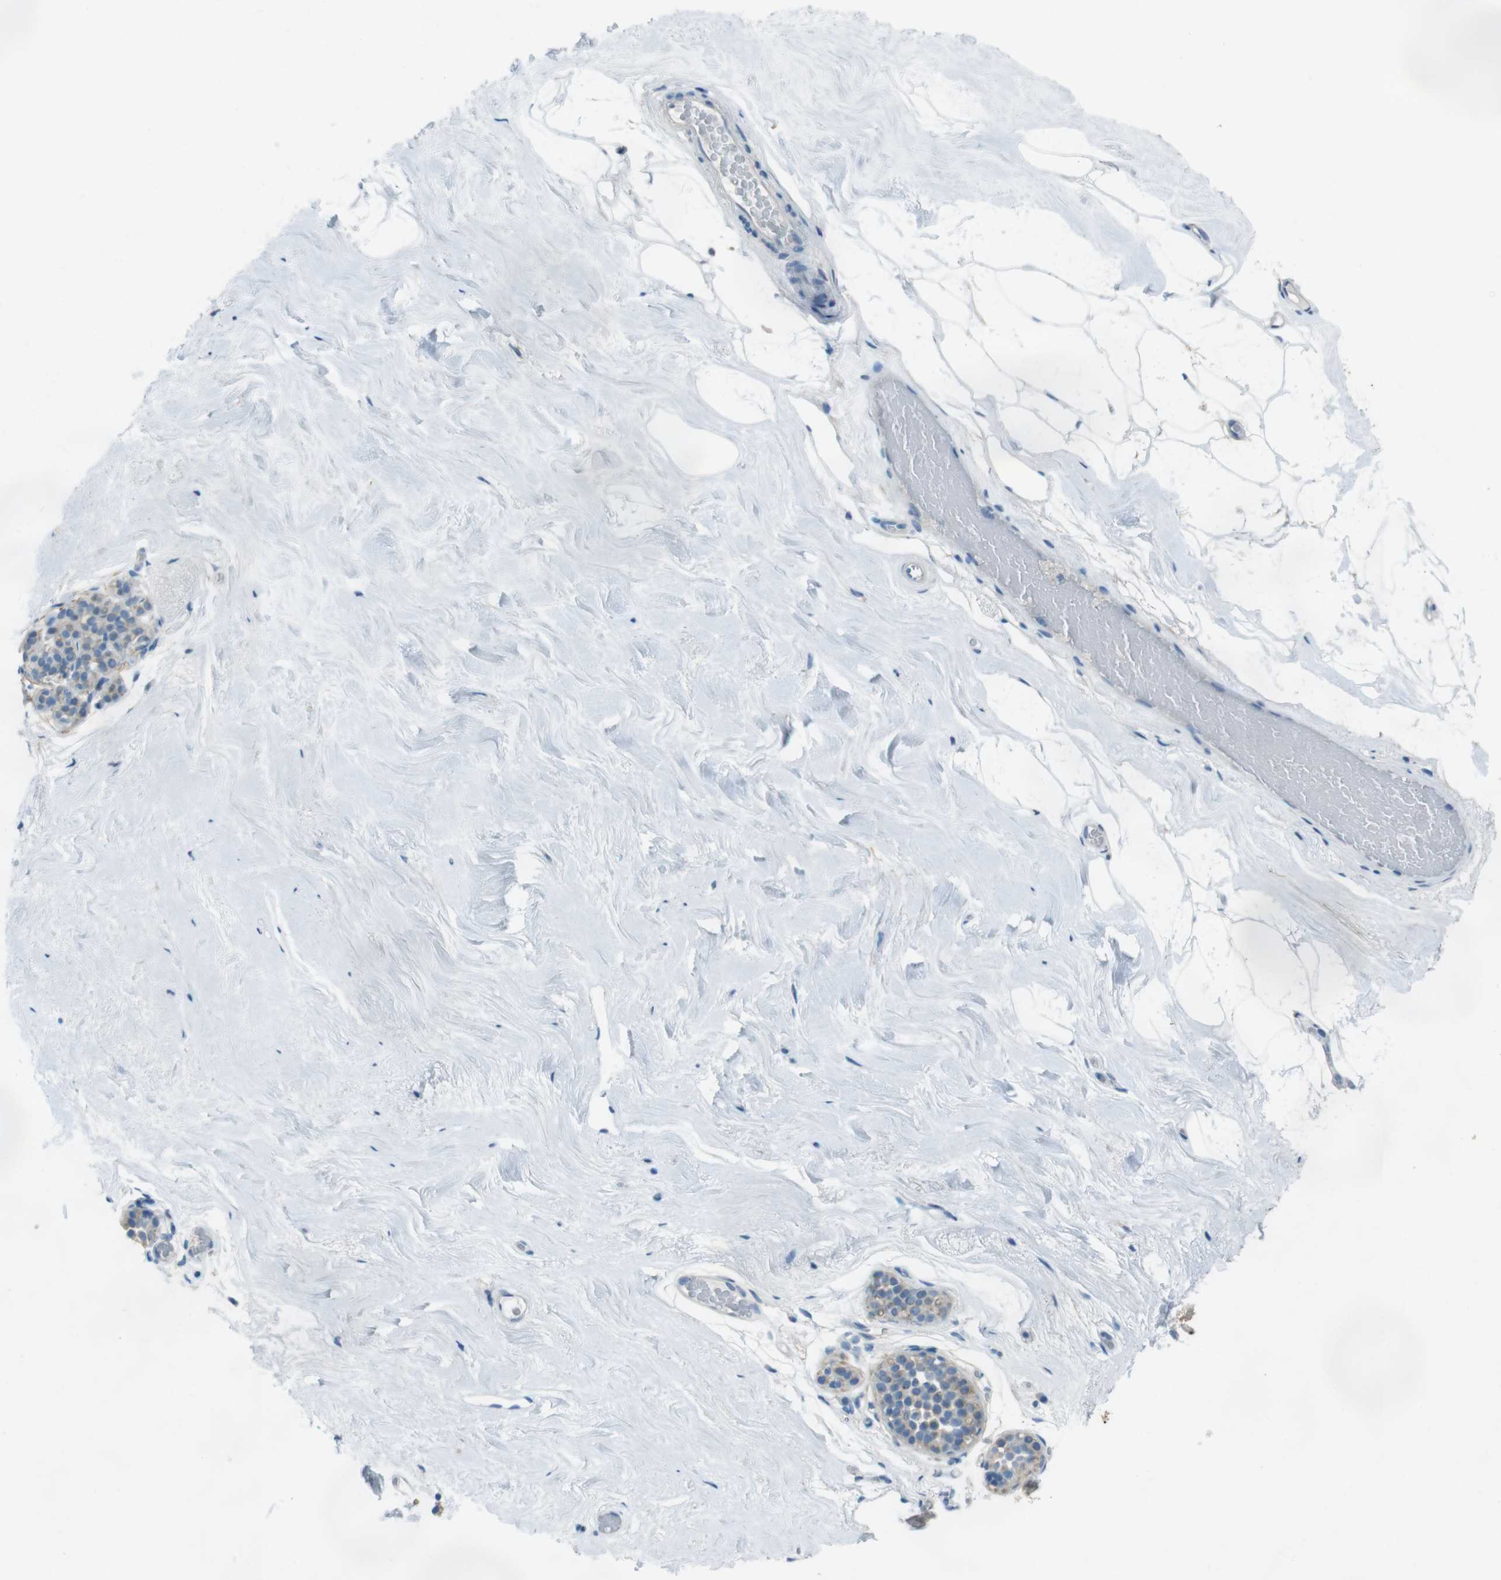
{"staining": {"intensity": "negative", "quantity": "none", "location": "none"}, "tissue": "breast", "cell_type": "Adipocytes", "image_type": "normal", "snomed": [{"axis": "morphology", "description": "Normal tissue, NOS"}, {"axis": "topography", "description": "Breast"}], "caption": "Protein analysis of unremarkable breast demonstrates no significant expression in adipocytes.", "gene": "ENTPD7", "patient": {"sex": "female", "age": 75}}